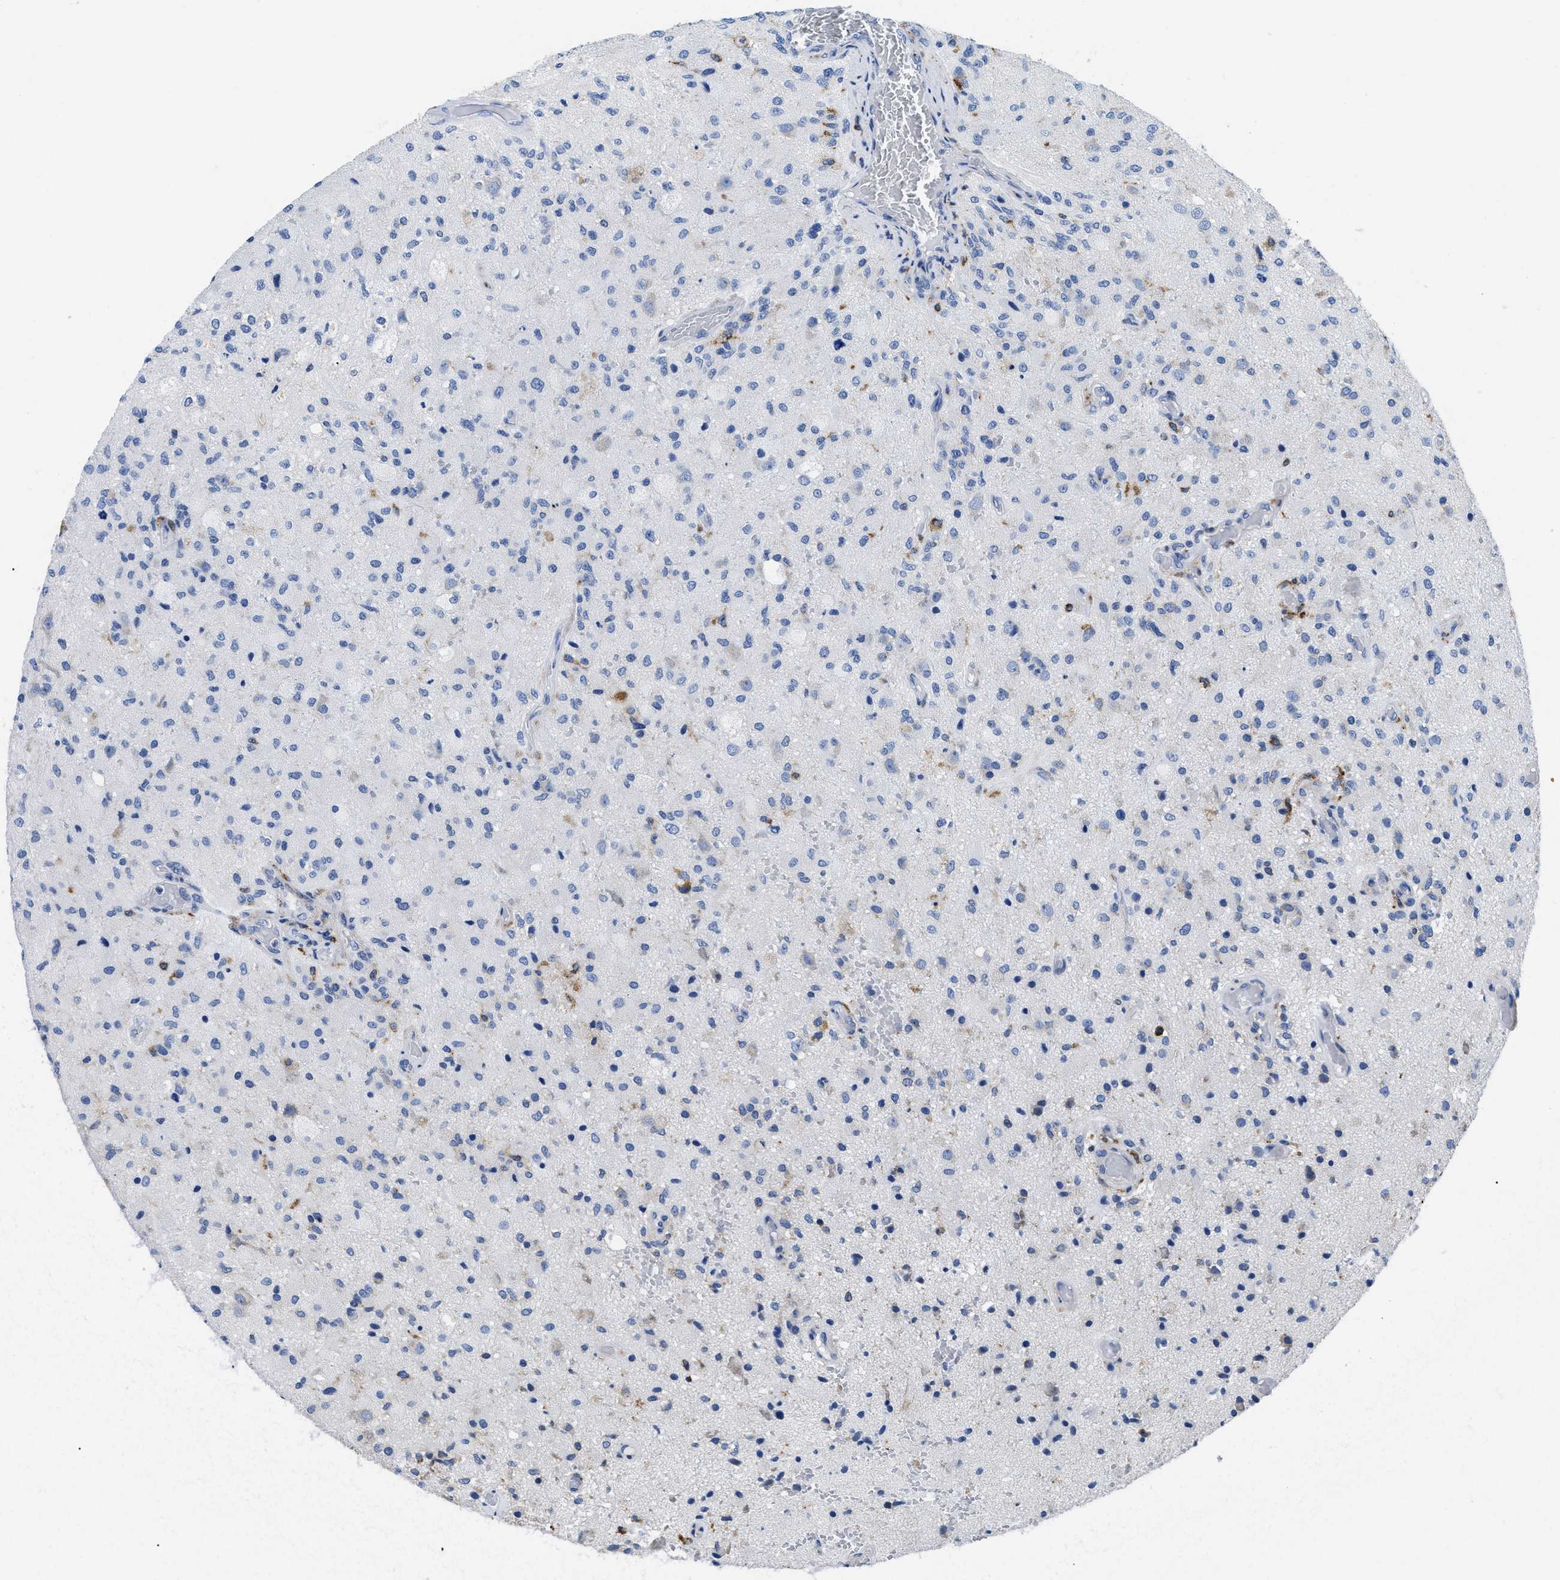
{"staining": {"intensity": "negative", "quantity": "none", "location": "none"}, "tissue": "glioma", "cell_type": "Tumor cells", "image_type": "cancer", "snomed": [{"axis": "morphology", "description": "Normal tissue, NOS"}, {"axis": "morphology", "description": "Glioma, malignant, High grade"}, {"axis": "topography", "description": "Cerebral cortex"}], "caption": "Tumor cells show no significant positivity in malignant glioma (high-grade).", "gene": "HLA-DPA1", "patient": {"sex": "male", "age": 77}}